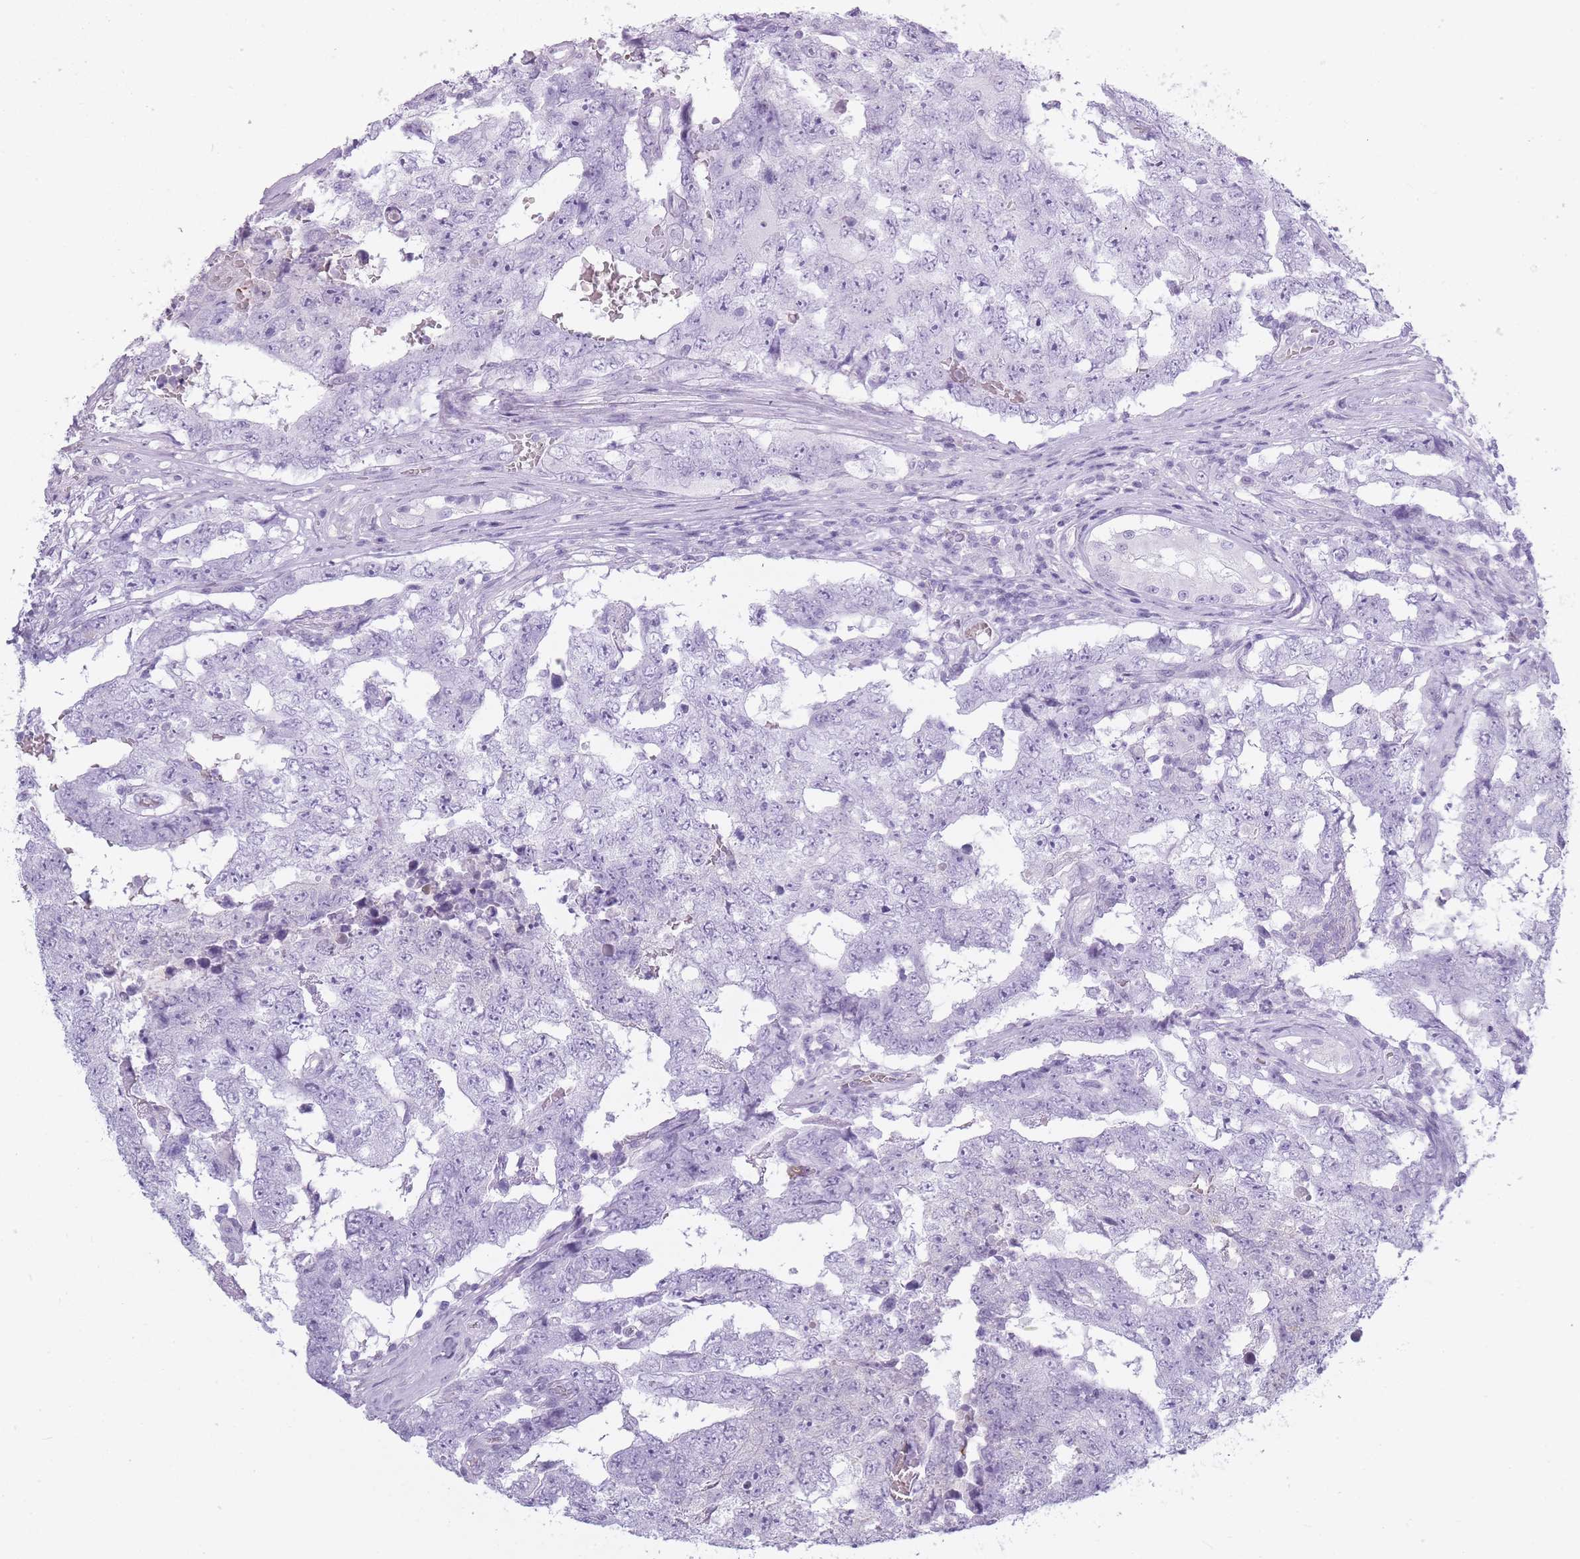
{"staining": {"intensity": "negative", "quantity": "none", "location": "none"}, "tissue": "testis cancer", "cell_type": "Tumor cells", "image_type": "cancer", "snomed": [{"axis": "morphology", "description": "Carcinoma, Embryonal, NOS"}, {"axis": "topography", "description": "Testis"}], "caption": "Tumor cells show no significant protein positivity in testis cancer.", "gene": "OR7C1", "patient": {"sex": "male", "age": 25}}